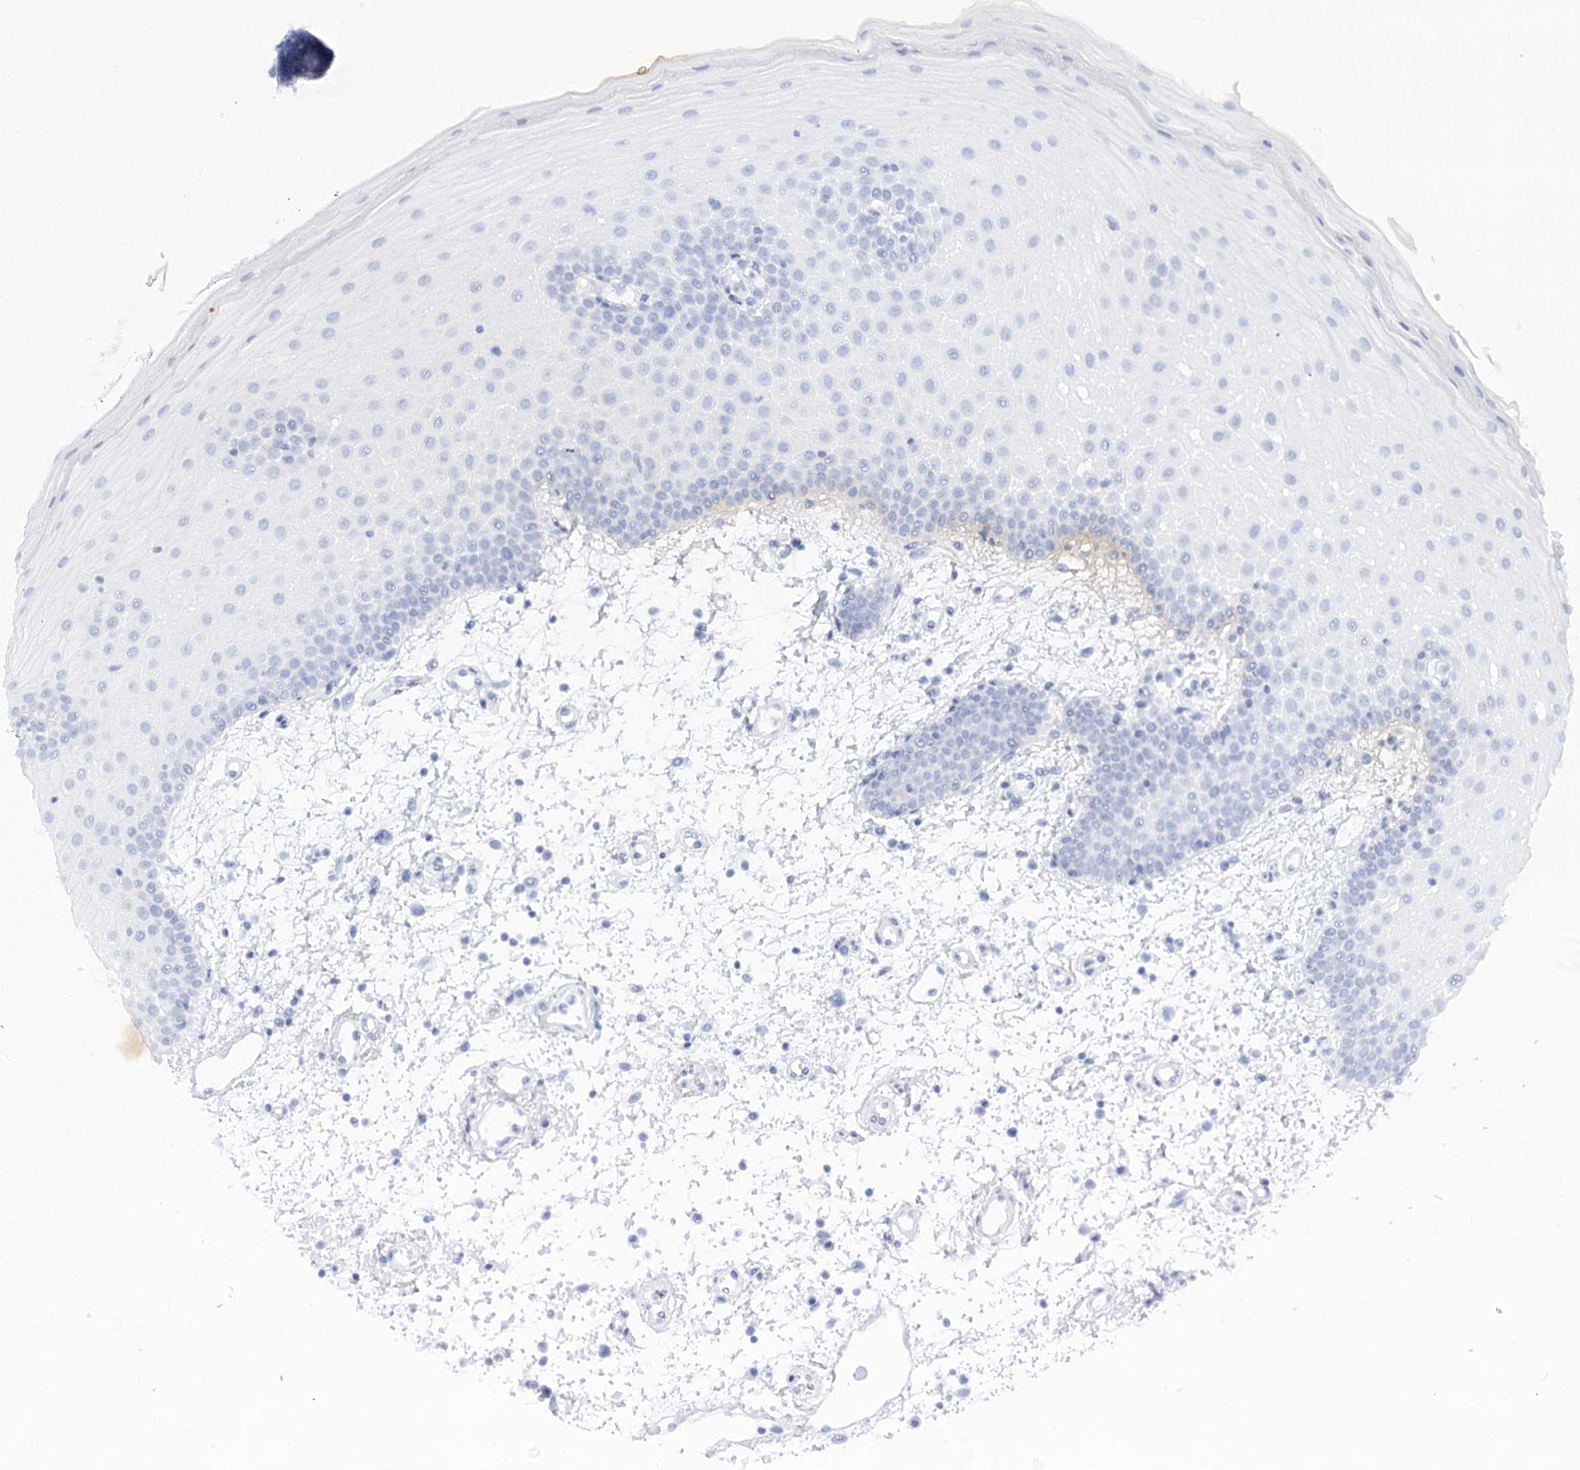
{"staining": {"intensity": "negative", "quantity": "none", "location": "none"}, "tissue": "oral mucosa", "cell_type": "Squamous epithelial cells", "image_type": "normal", "snomed": [{"axis": "morphology", "description": "Normal tissue, NOS"}, {"axis": "morphology", "description": "Squamous cell carcinoma, NOS"}, {"axis": "topography", "description": "Oral tissue"}, {"axis": "topography", "description": "Head-Neck"}], "caption": "Oral mucosa was stained to show a protein in brown. There is no significant positivity in squamous epithelial cells. The staining was performed using DAB (3,3'-diaminobenzidine) to visualize the protein expression in brown, while the nuclei were stained in blue with hematoxylin (Magnification: 20x).", "gene": "MTMR3", "patient": {"sex": "male", "age": 68}}